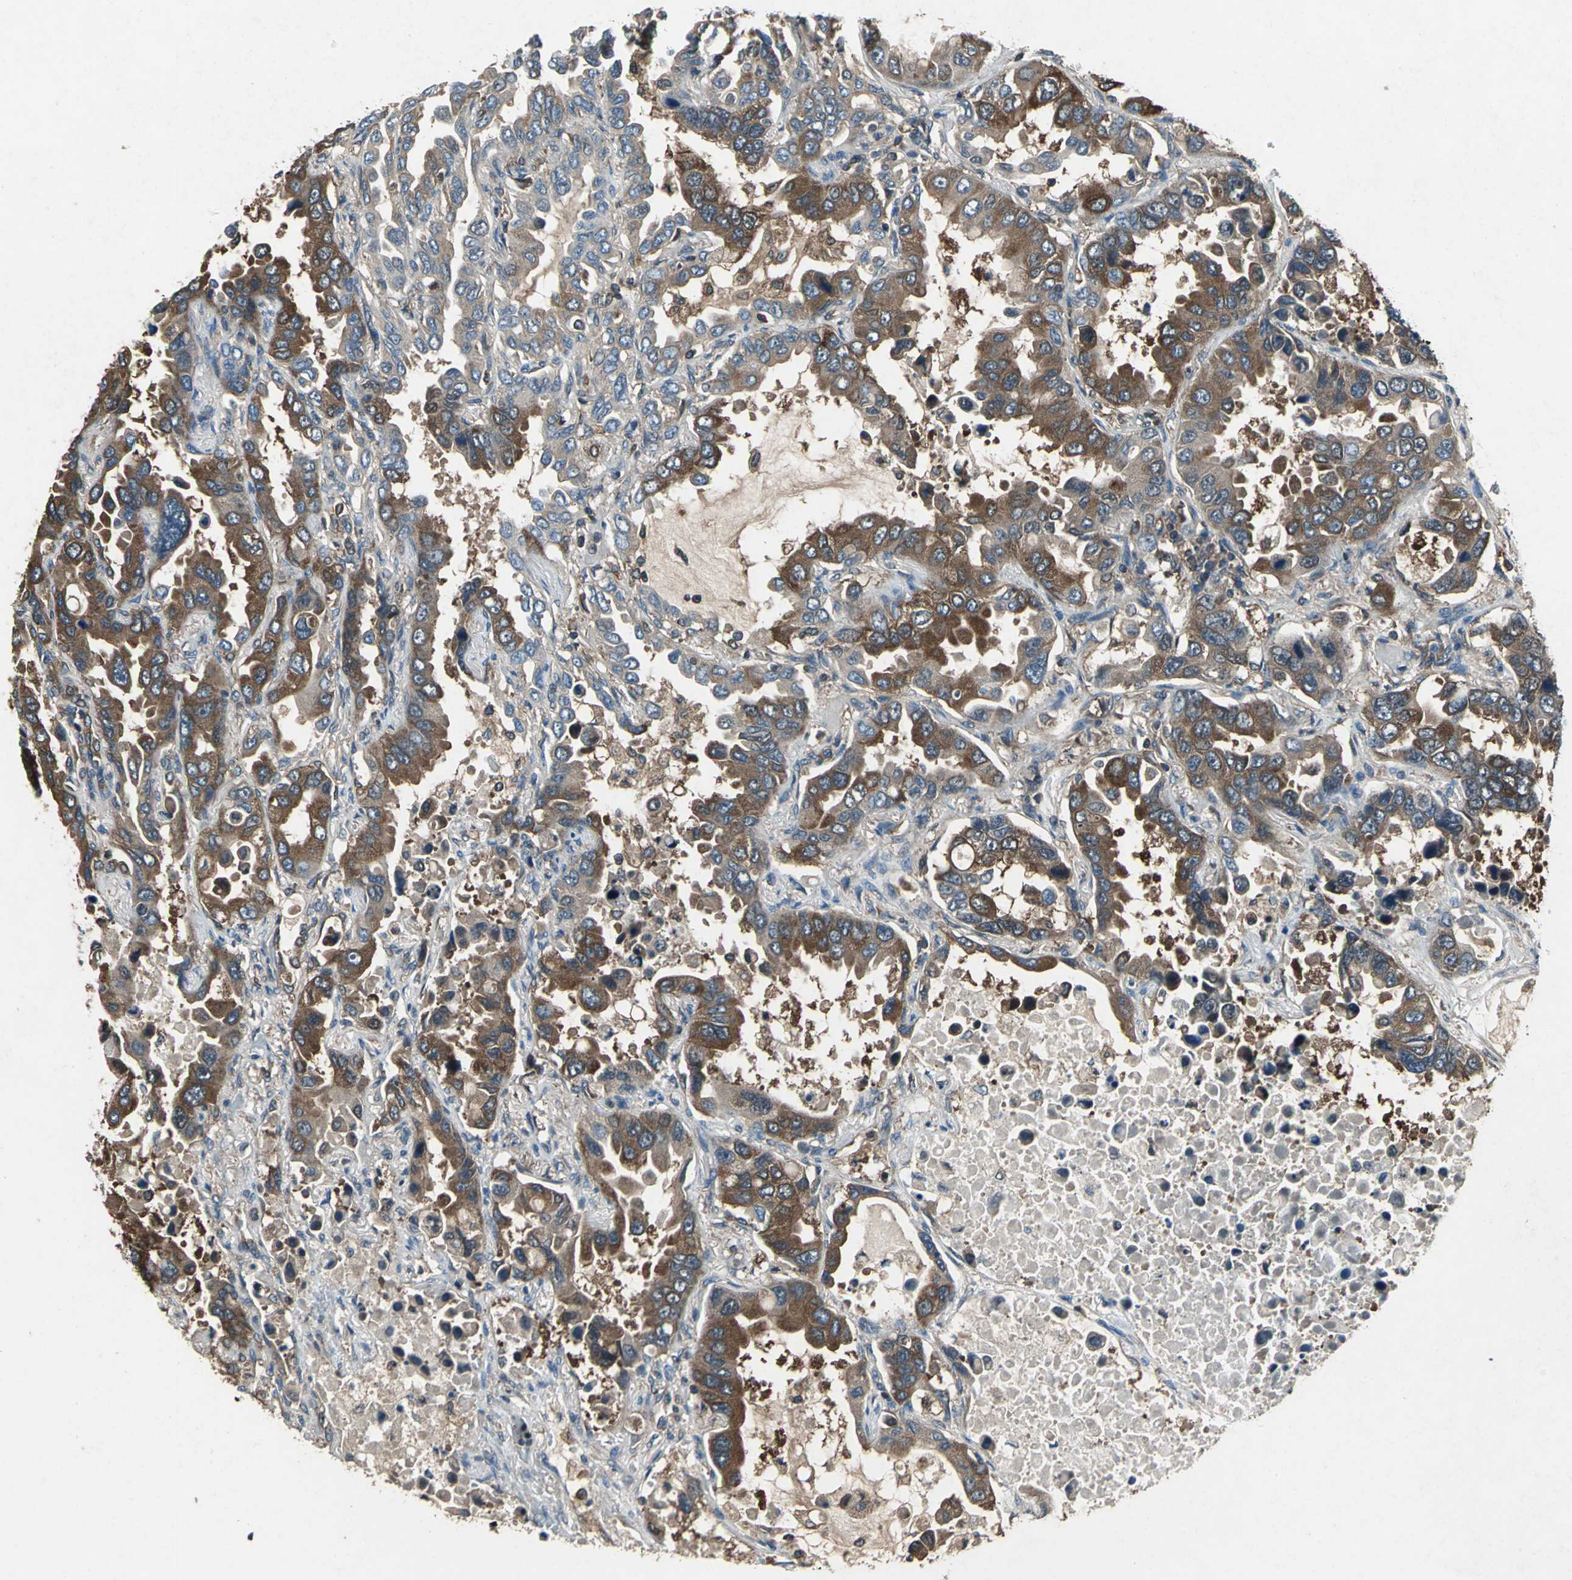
{"staining": {"intensity": "strong", "quantity": ">75%", "location": "cytoplasmic/membranous"}, "tissue": "lung cancer", "cell_type": "Tumor cells", "image_type": "cancer", "snomed": [{"axis": "morphology", "description": "Adenocarcinoma, NOS"}, {"axis": "topography", "description": "Lung"}], "caption": "Protein expression analysis of adenocarcinoma (lung) demonstrates strong cytoplasmic/membranous staining in about >75% of tumor cells.", "gene": "CAPN1", "patient": {"sex": "male", "age": 64}}